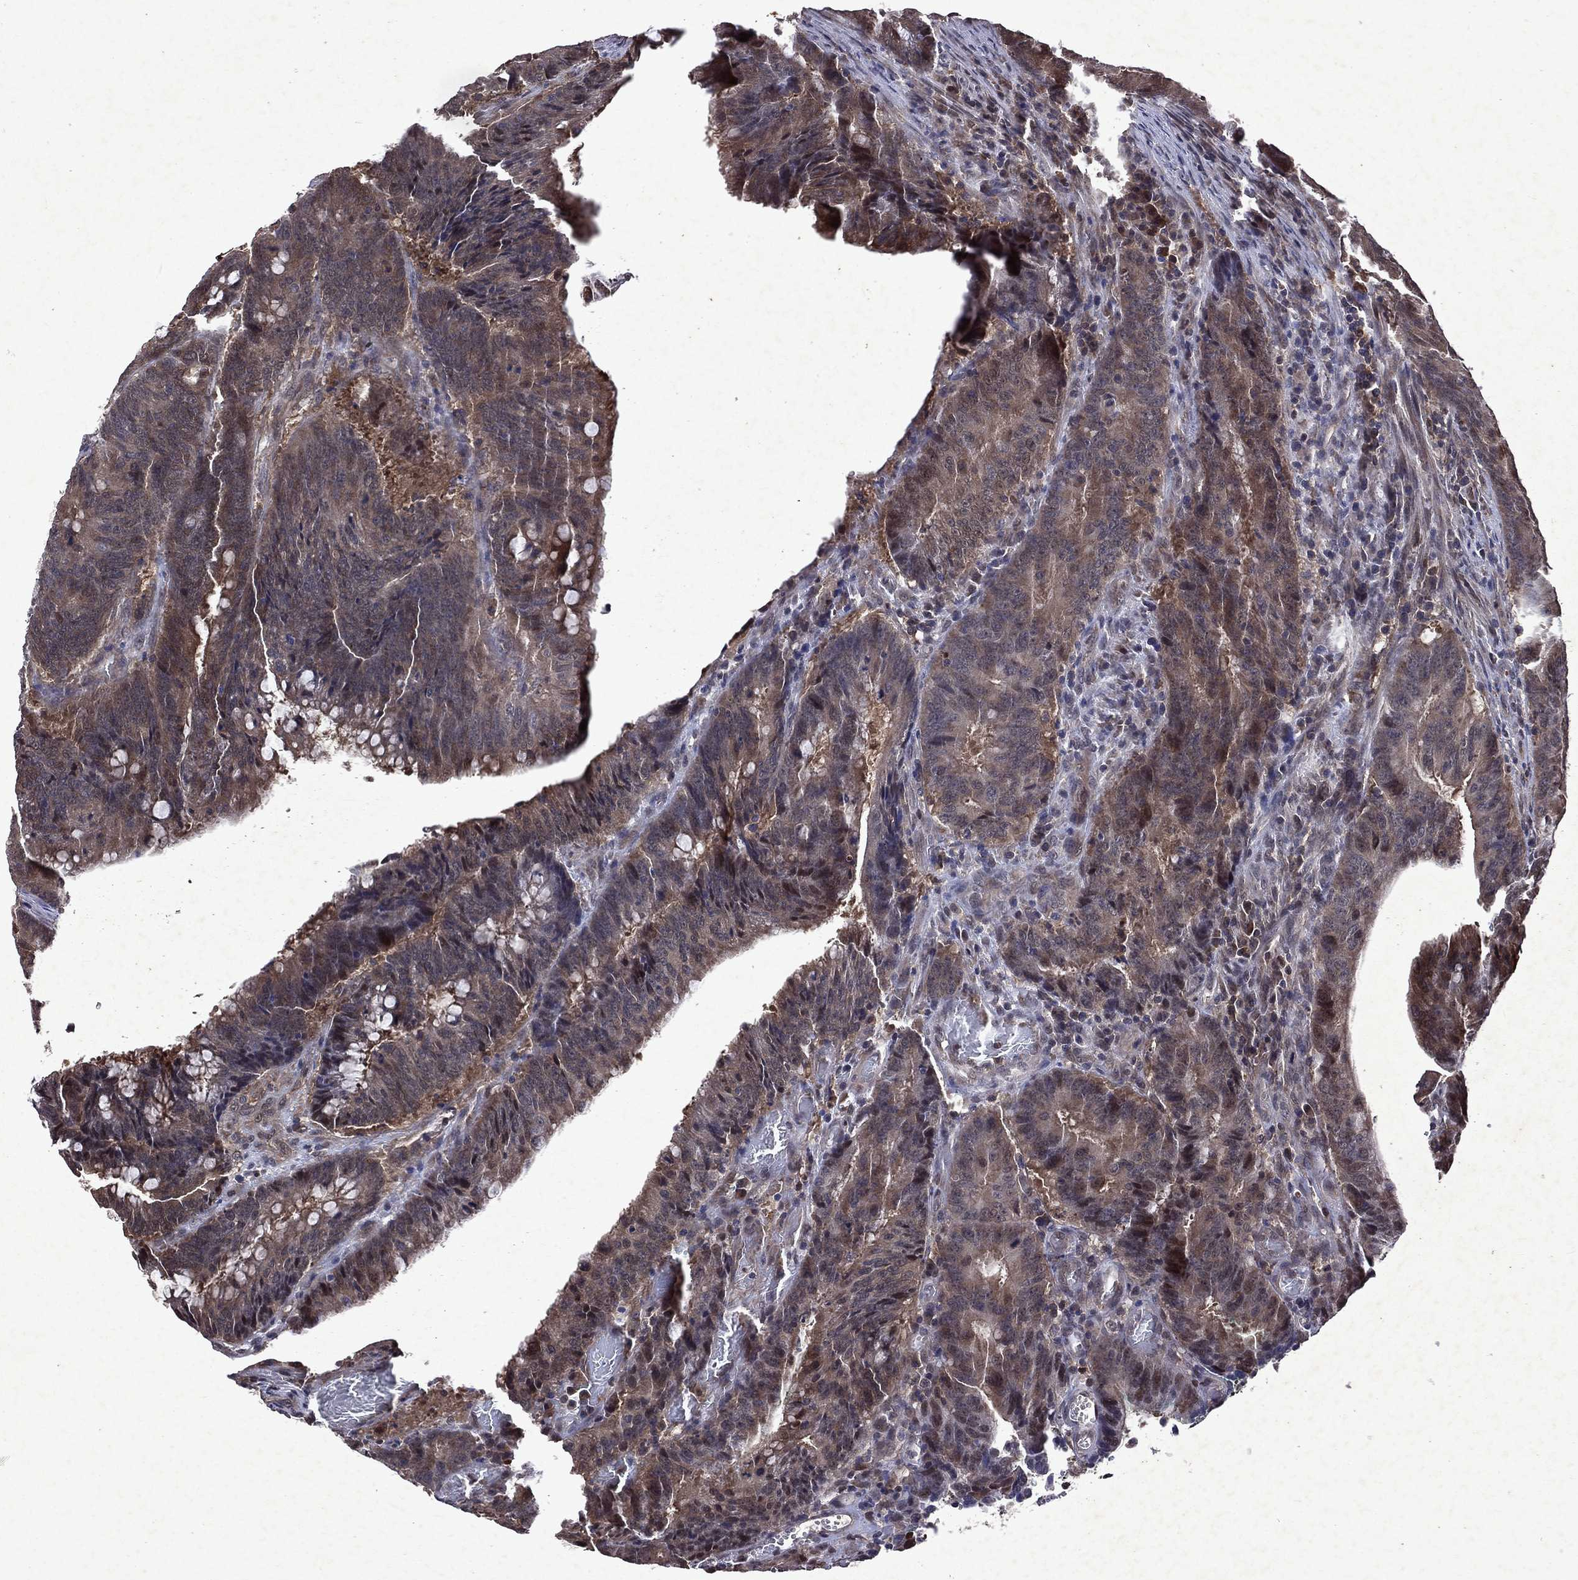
{"staining": {"intensity": "weak", "quantity": ">75%", "location": "cytoplasmic/membranous"}, "tissue": "colorectal cancer", "cell_type": "Tumor cells", "image_type": "cancer", "snomed": [{"axis": "morphology", "description": "Adenocarcinoma, NOS"}, {"axis": "topography", "description": "Colon"}], "caption": "This micrograph reveals colorectal adenocarcinoma stained with immunohistochemistry to label a protein in brown. The cytoplasmic/membranous of tumor cells show weak positivity for the protein. Nuclei are counter-stained blue.", "gene": "MTAP", "patient": {"sex": "female", "age": 87}}